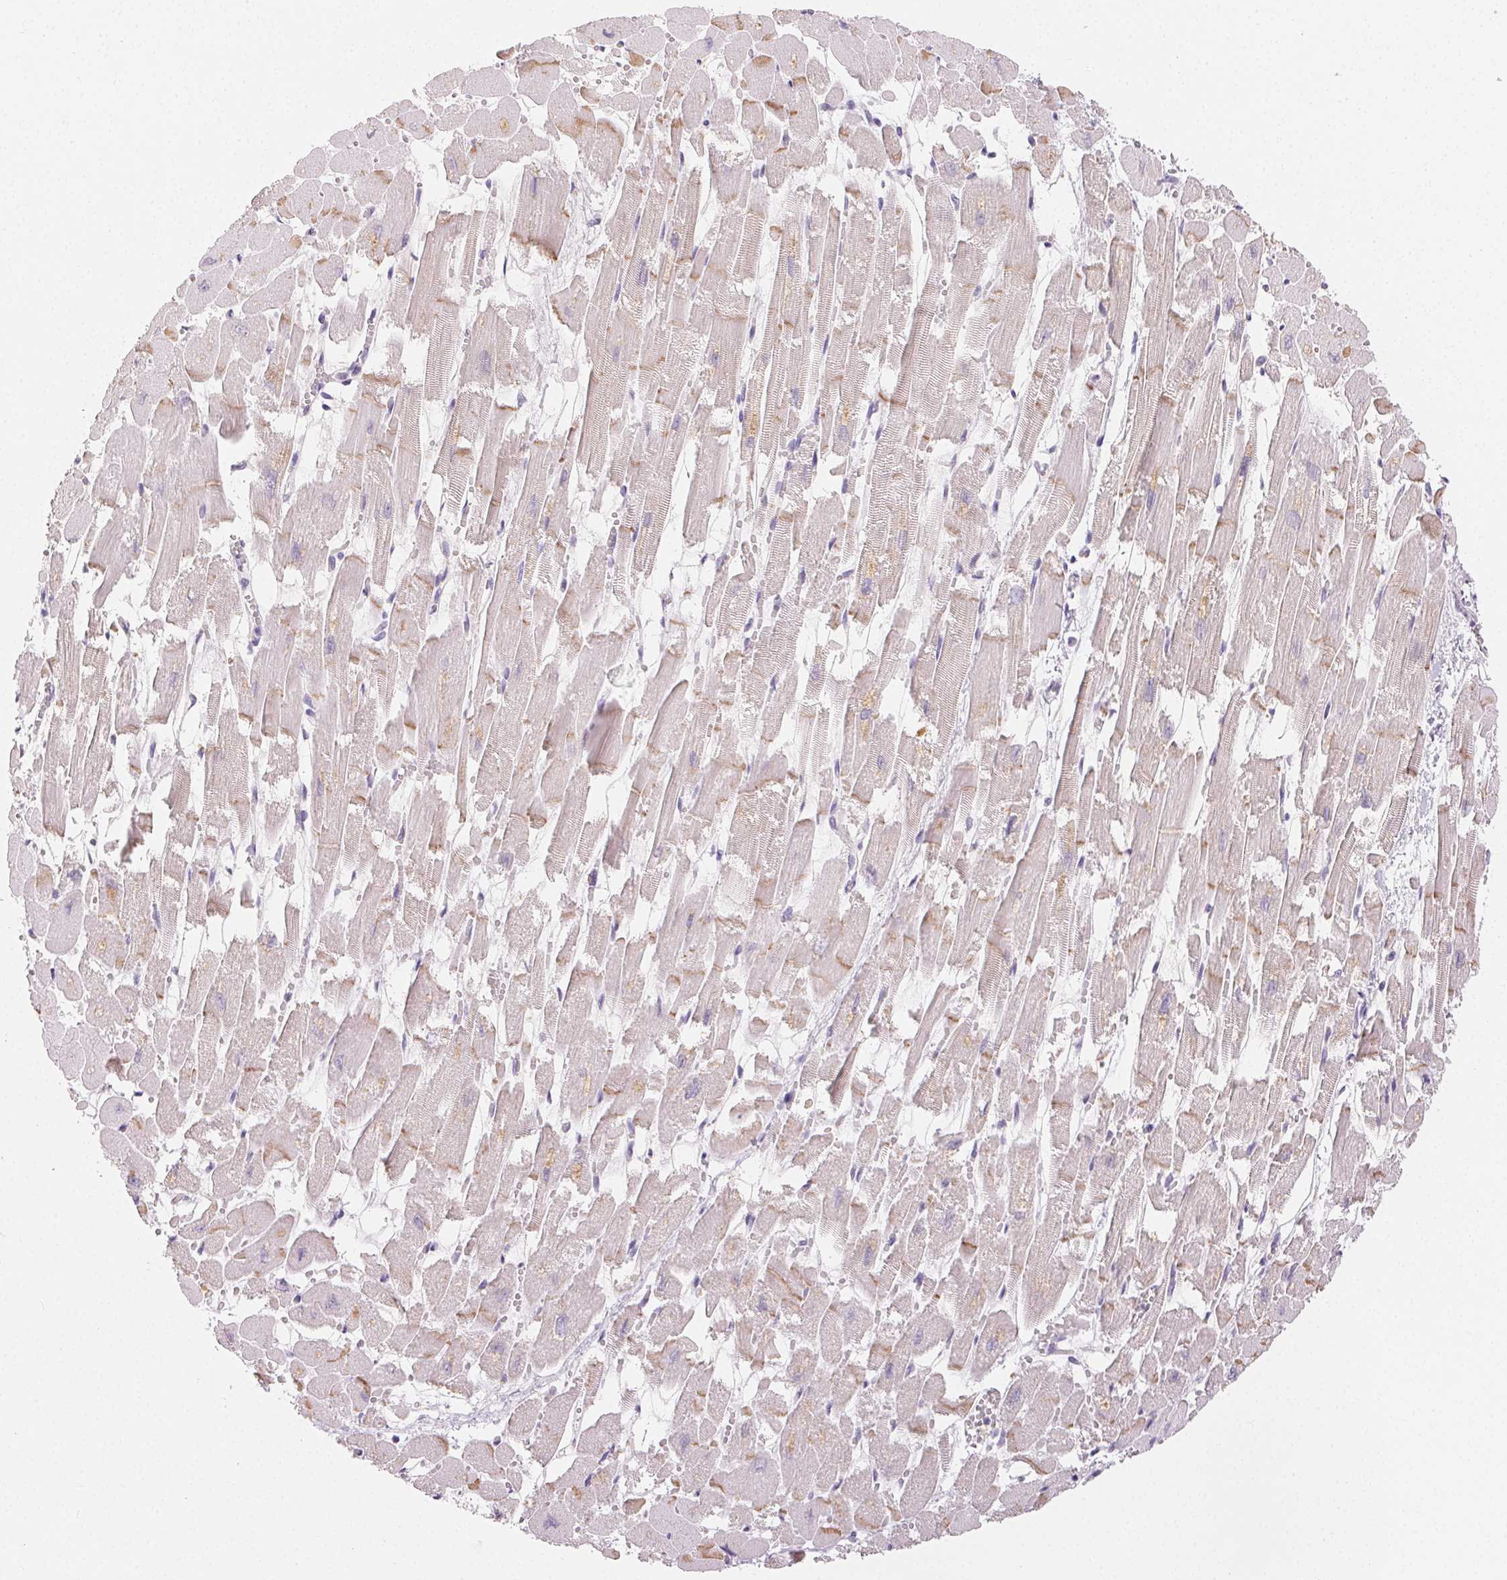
{"staining": {"intensity": "weak", "quantity": "25%-75%", "location": "cytoplasmic/membranous"}, "tissue": "heart muscle", "cell_type": "Cardiomyocytes", "image_type": "normal", "snomed": [{"axis": "morphology", "description": "Normal tissue, NOS"}, {"axis": "topography", "description": "Heart"}], "caption": "Immunohistochemistry (IHC) micrograph of benign human heart muscle stained for a protein (brown), which reveals low levels of weak cytoplasmic/membranous staining in approximately 25%-75% of cardiomyocytes.", "gene": "SFTPD", "patient": {"sex": "female", "age": 52}}